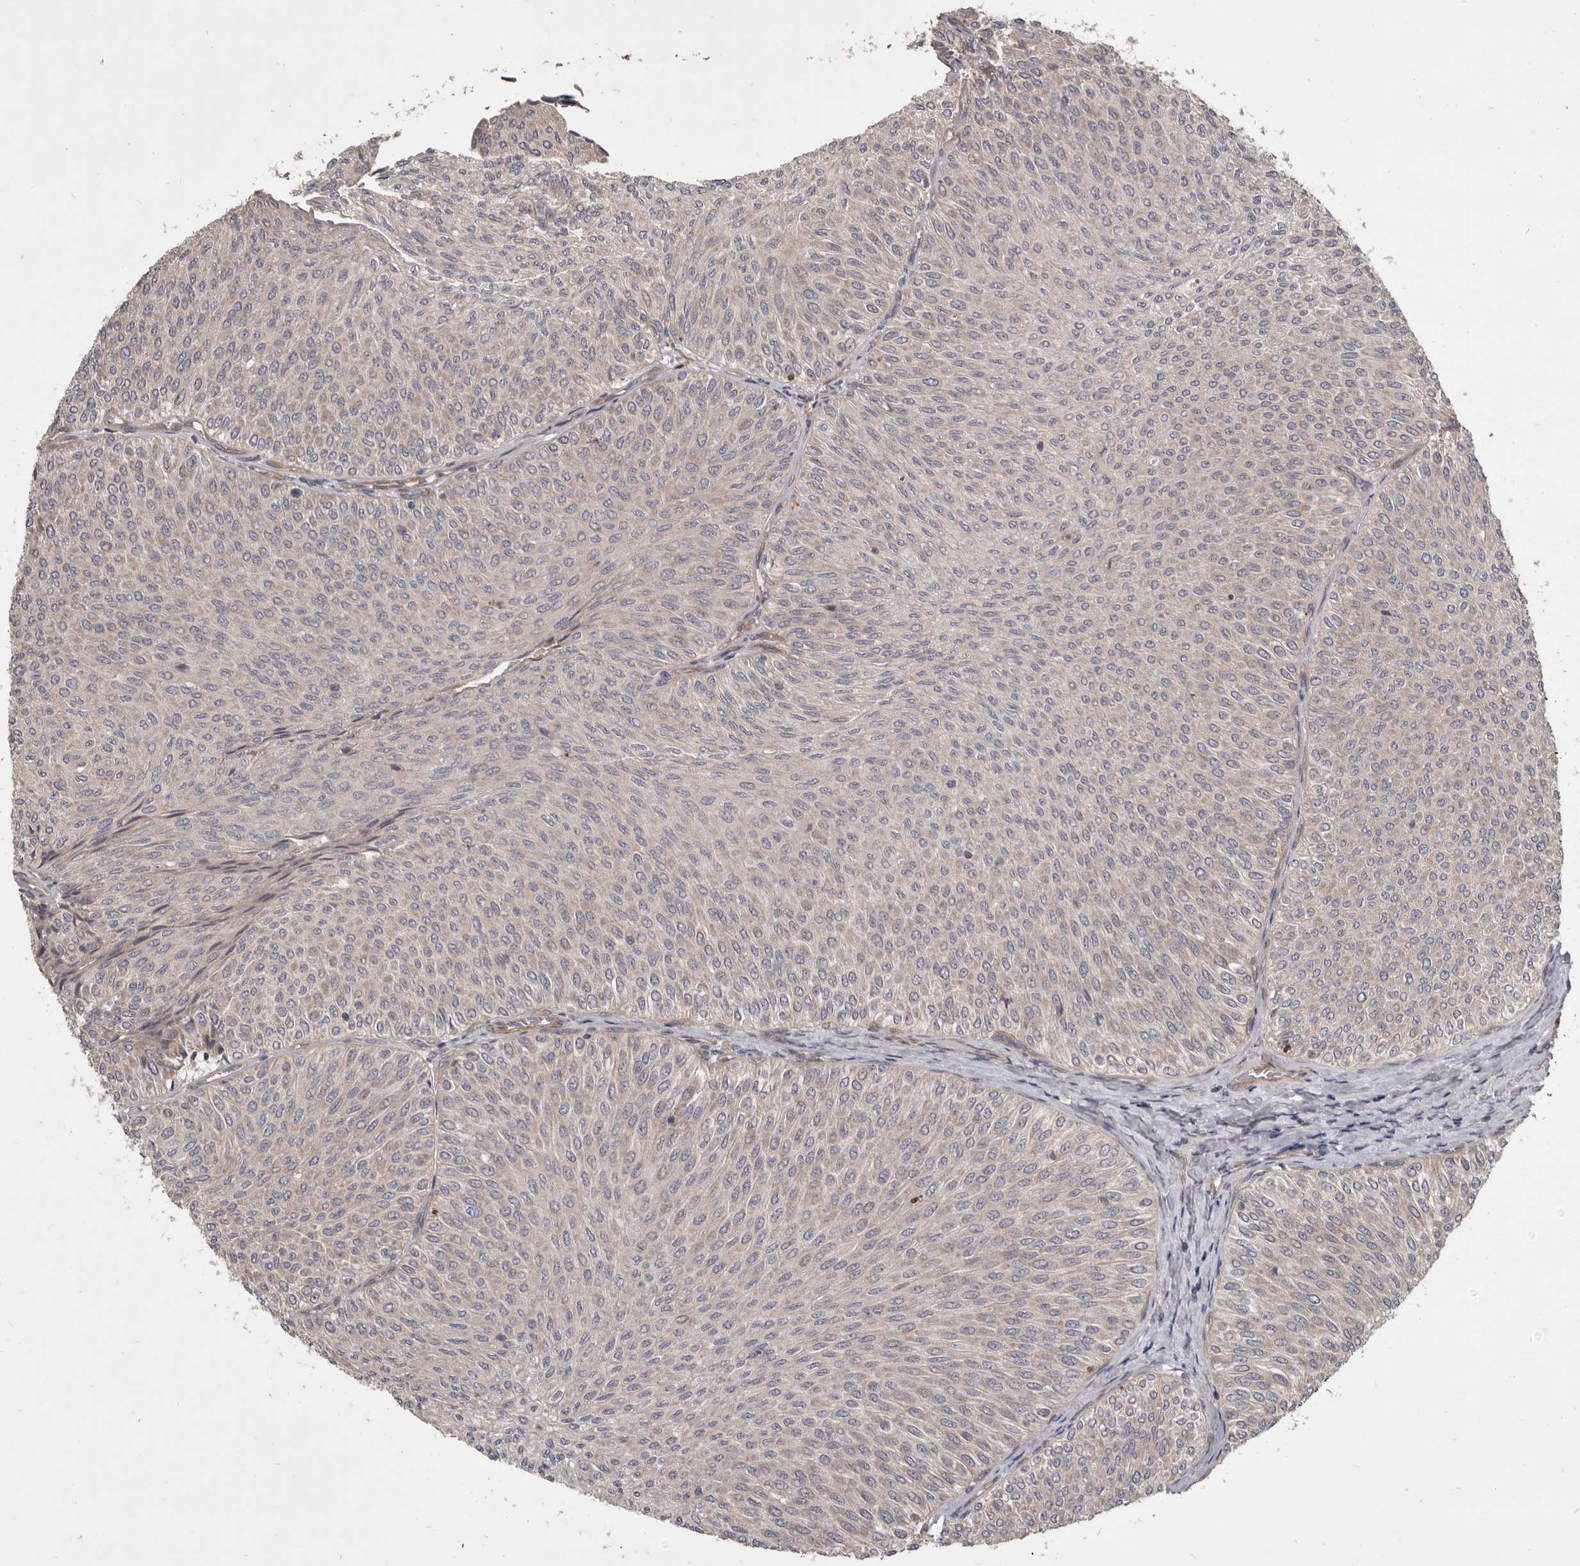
{"staining": {"intensity": "negative", "quantity": "none", "location": "none"}, "tissue": "urothelial cancer", "cell_type": "Tumor cells", "image_type": "cancer", "snomed": [{"axis": "morphology", "description": "Urothelial carcinoma, Low grade"}, {"axis": "topography", "description": "Urinary bladder"}], "caption": "This is an immunohistochemistry (IHC) image of low-grade urothelial carcinoma. There is no staining in tumor cells.", "gene": "VPS45", "patient": {"sex": "male", "age": 78}}